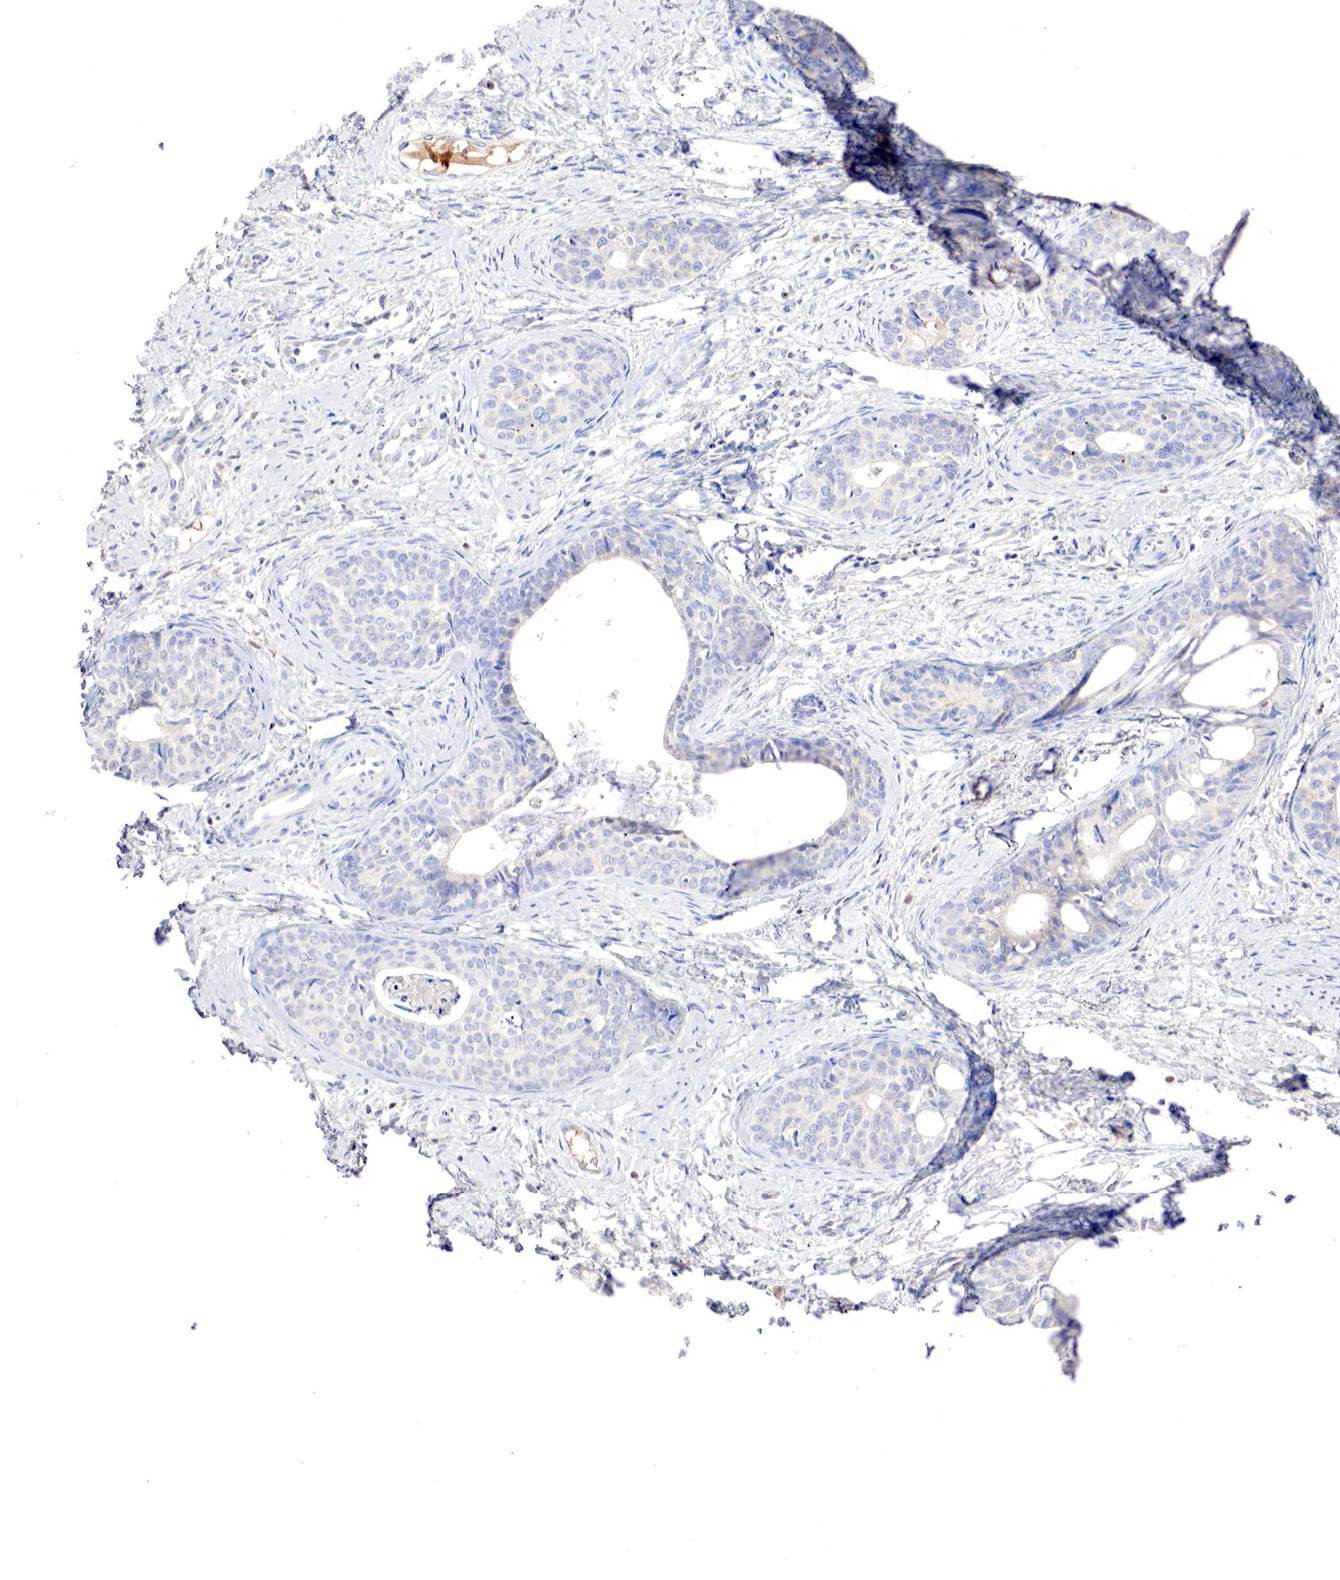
{"staining": {"intensity": "weak", "quantity": "<25%", "location": "cytoplasmic/membranous"}, "tissue": "cervical cancer", "cell_type": "Tumor cells", "image_type": "cancer", "snomed": [{"axis": "morphology", "description": "Squamous cell carcinoma, NOS"}, {"axis": "topography", "description": "Cervix"}], "caption": "Tumor cells are negative for protein expression in human squamous cell carcinoma (cervical).", "gene": "GATA1", "patient": {"sex": "female", "age": 34}}